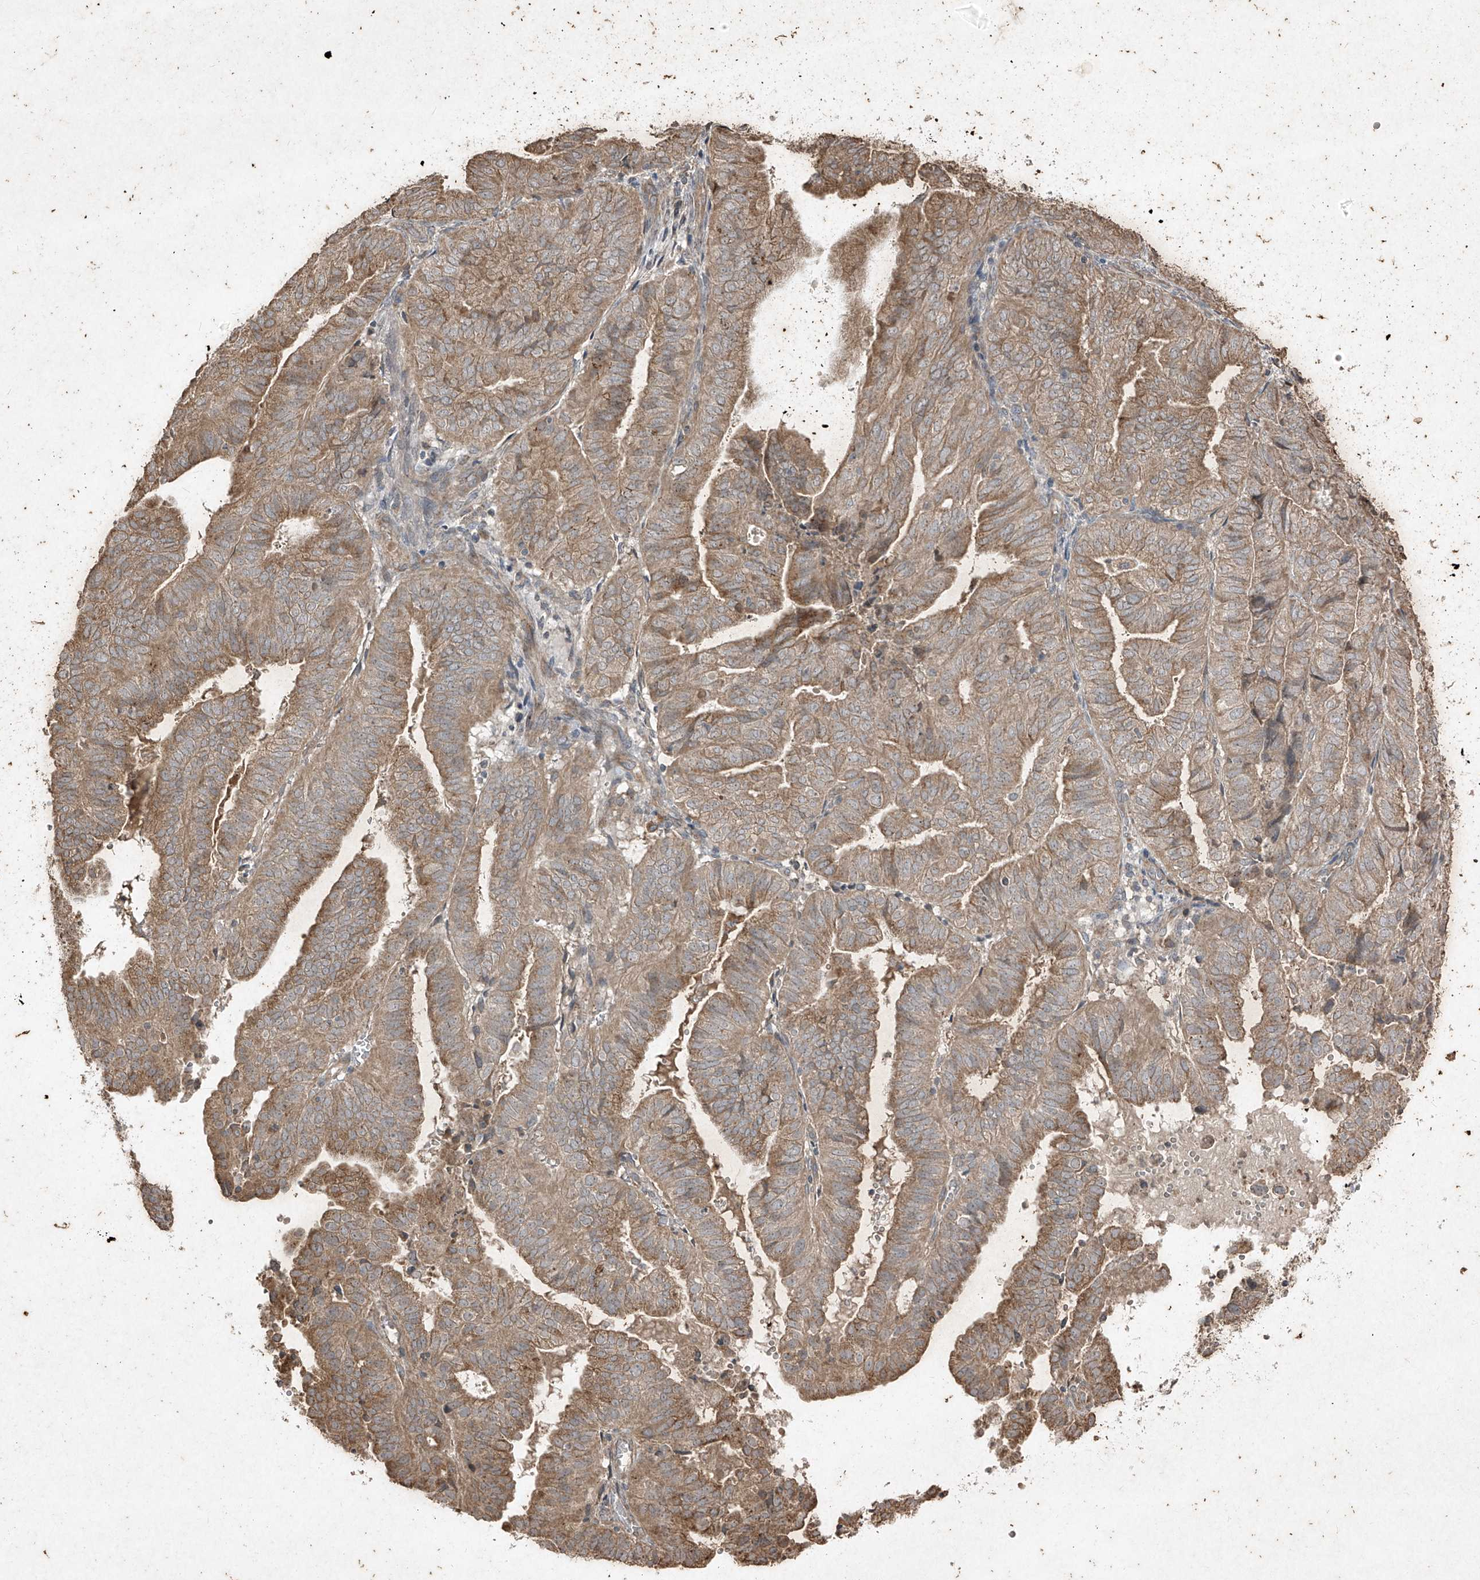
{"staining": {"intensity": "moderate", "quantity": ">75%", "location": "cytoplasmic/membranous"}, "tissue": "endometrial cancer", "cell_type": "Tumor cells", "image_type": "cancer", "snomed": [{"axis": "morphology", "description": "Adenocarcinoma, NOS"}, {"axis": "topography", "description": "Uterus"}], "caption": "A photomicrograph showing moderate cytoplasmic/membranous expression in approximately >75% of tumor cells in adenocarcinoma (endometrial), as visualized by brown immunohistochemical staining.", "gene": "ABCD3", "patient": {"sex": "female", "age": 77}}